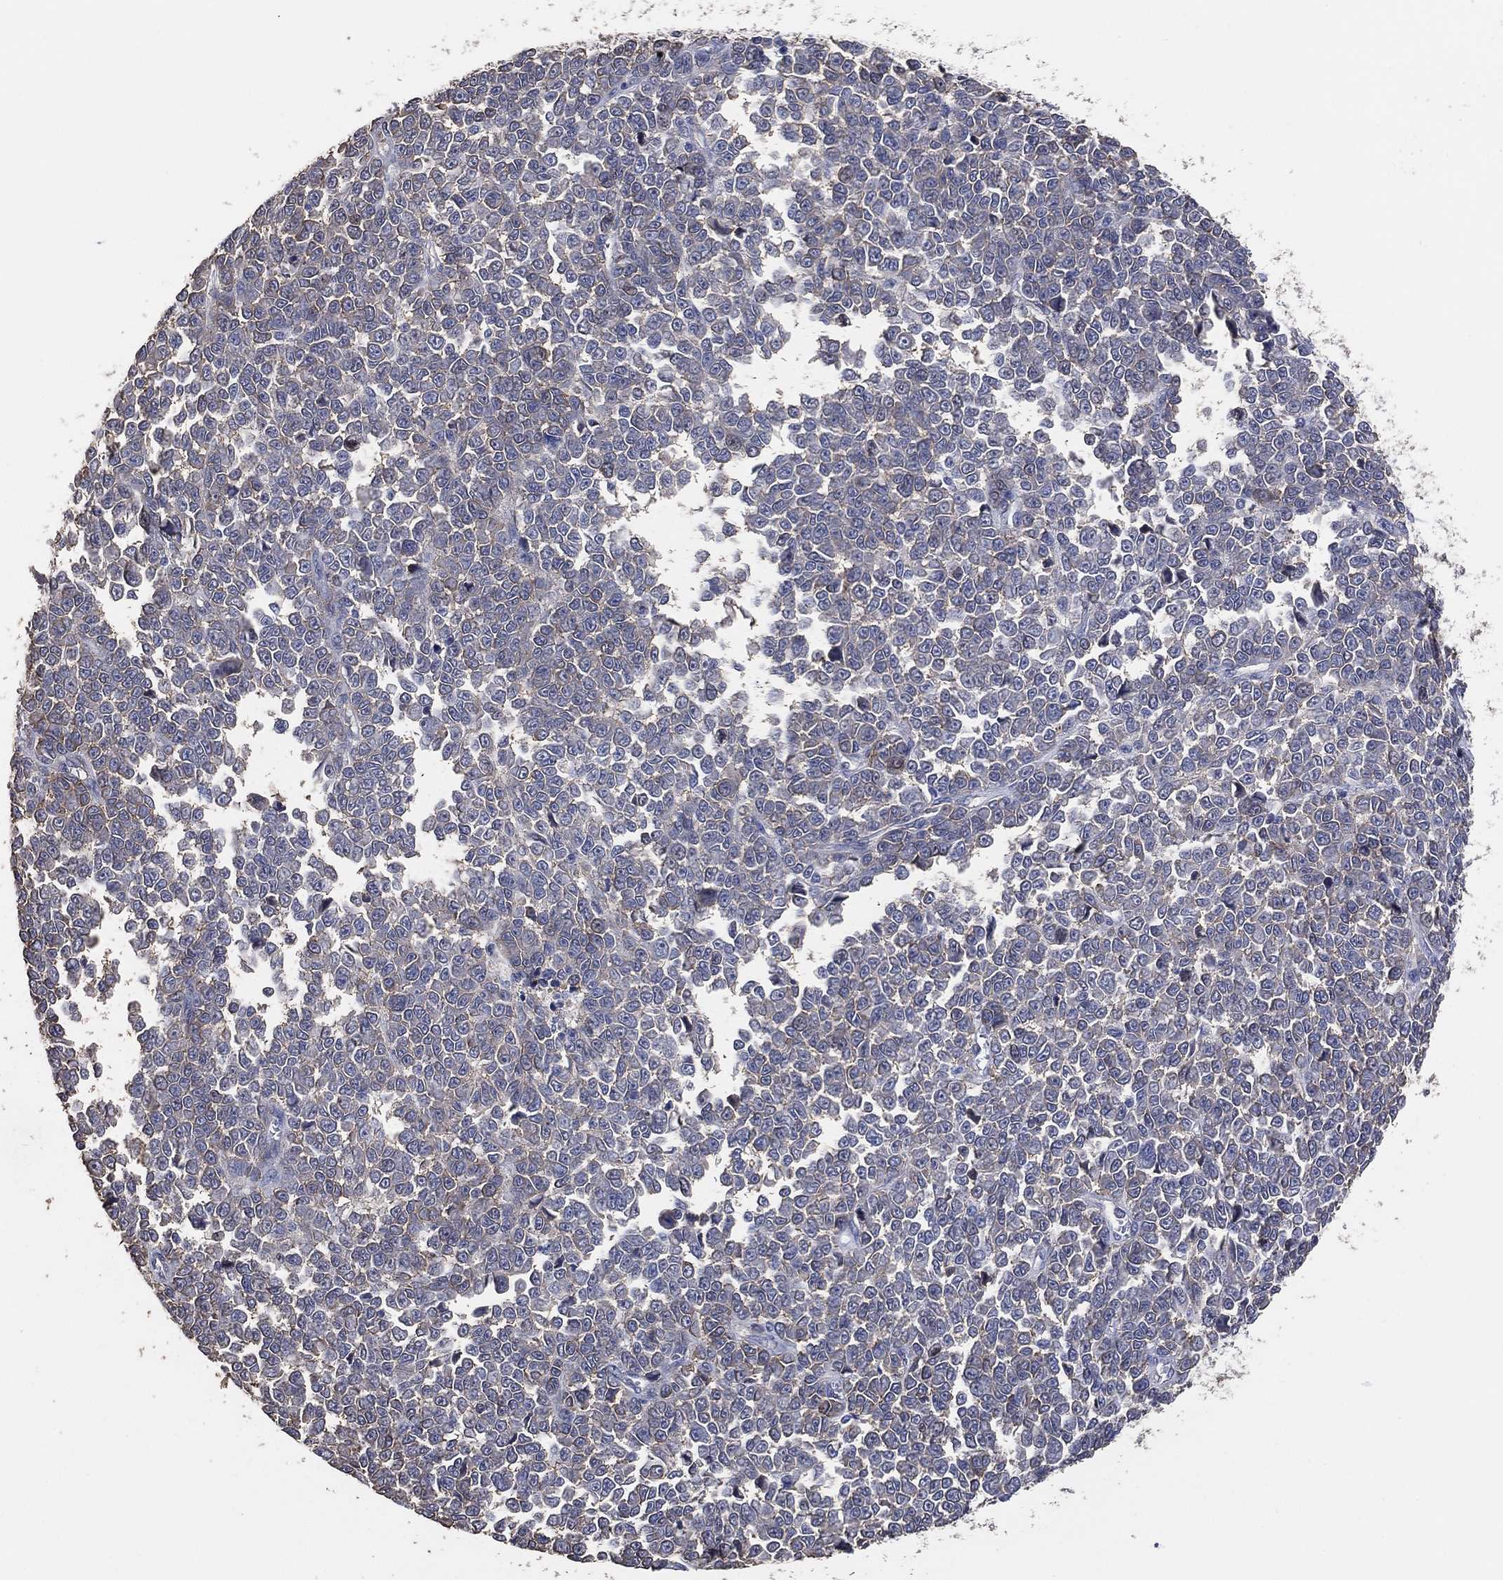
{"staining": {"intensity": "negative", "quantity": "none", "location": "none"}, "tissue": "melanoma", "cell_type": "Tumor cells", "image_type": "cancer", "snomed": [{"axis": "morphology", "description": "Malignant melanoma, NOS"}, {"axis": "topography", "description": "Skin"}], "caption": "DAB immunohistochemical staining of malignant melanoma displays no significant expression in tumor cells.", "gene": "KLK5", "patient": {"sex": "female", "age": 95}}